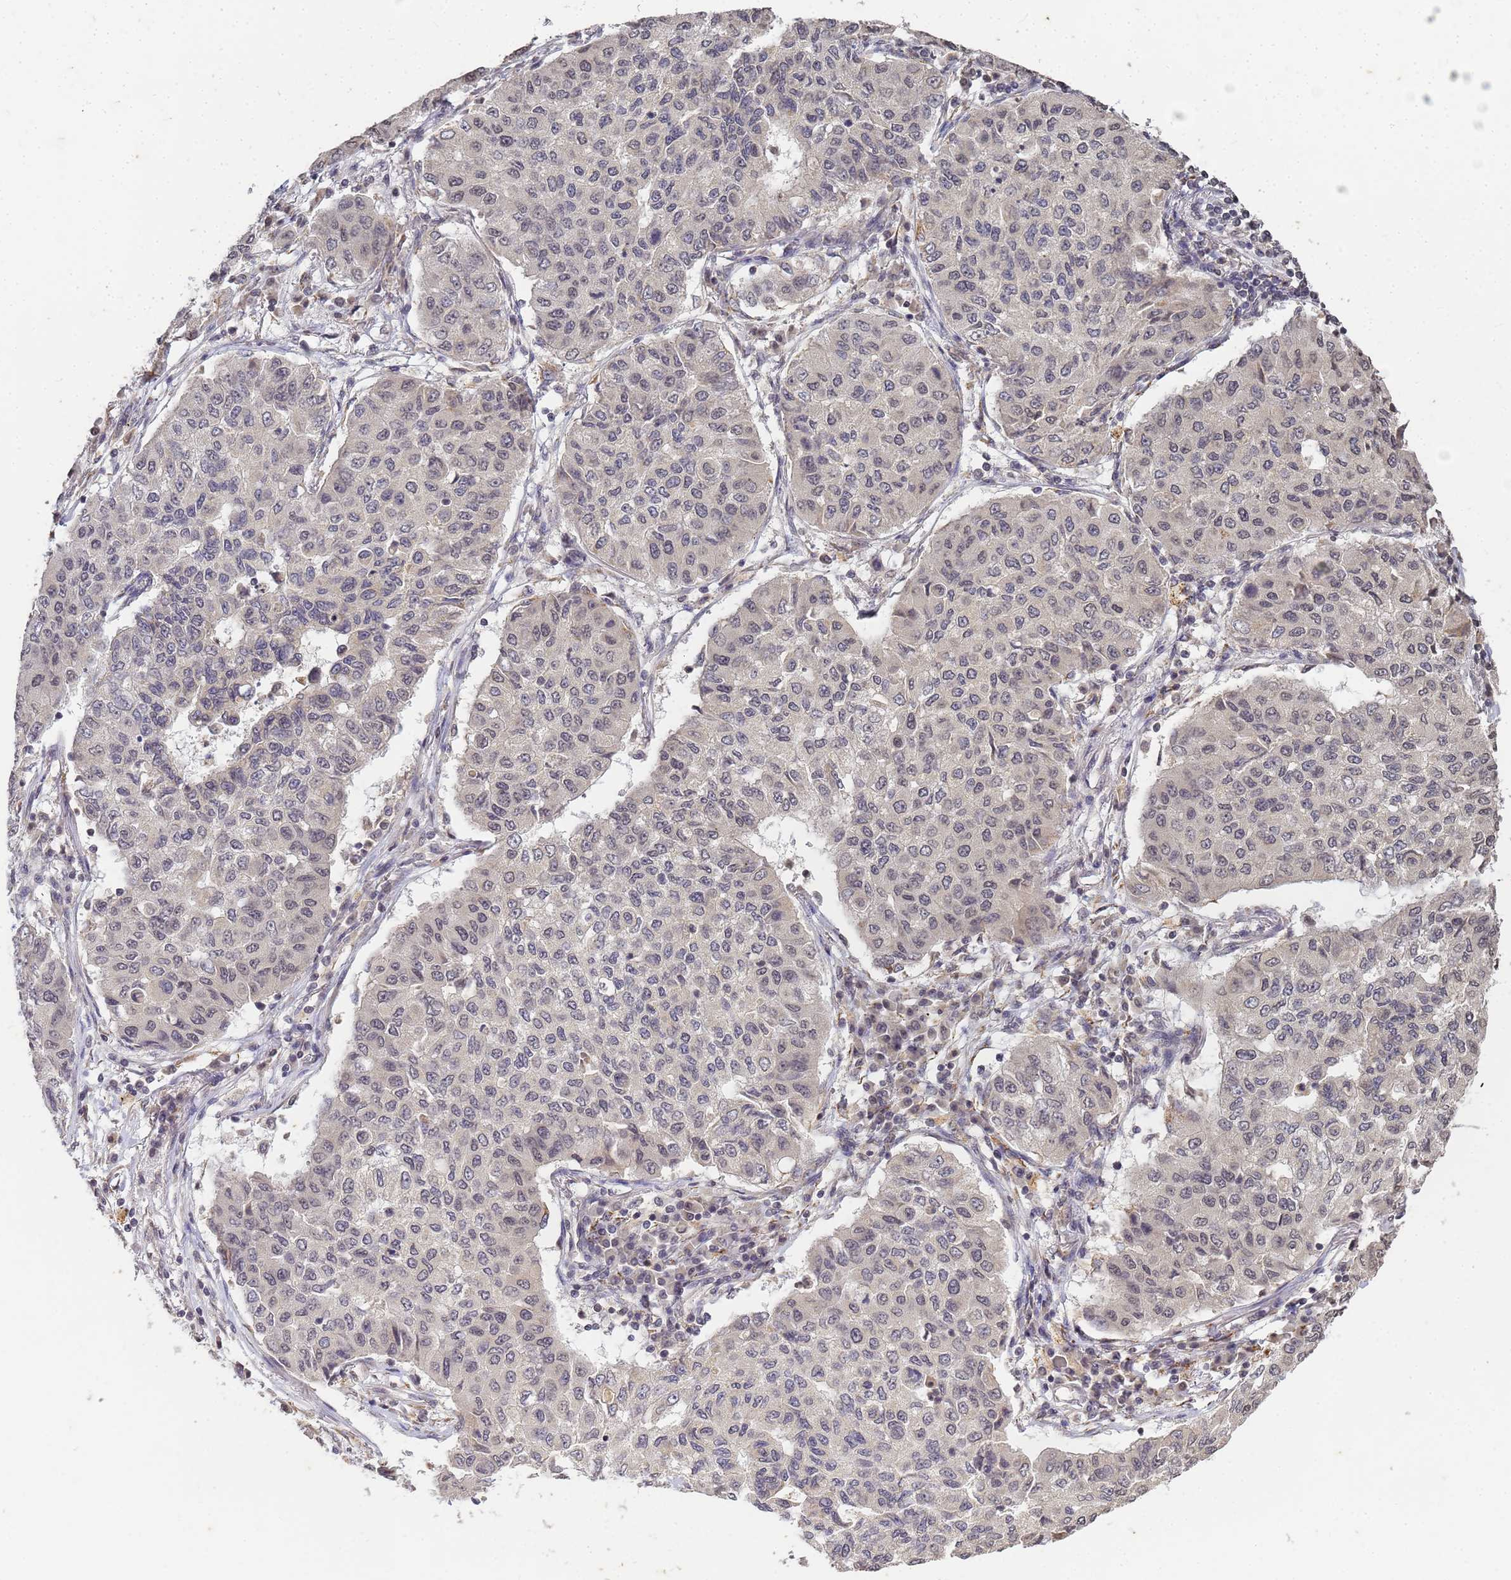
{"staining": {"intensity": "negative", "quantity": "none", "location": "none"}, "tissue": "lung cancer", "cell_type": "Tumor cells", "image_type": "cancer", "snomed": [{"axis": "morphology", "description": "Squamous cell carcinoma, NOS"}, {"axis": "topography", "description": "Lung"}], "caption": "Lung cancer (squamous cell carcinoma) was stained to show a protein in brown. There is no significant staining in tumor cells.", "gene": "MYL7", "patient": {"sex": "male", "age": 74}}